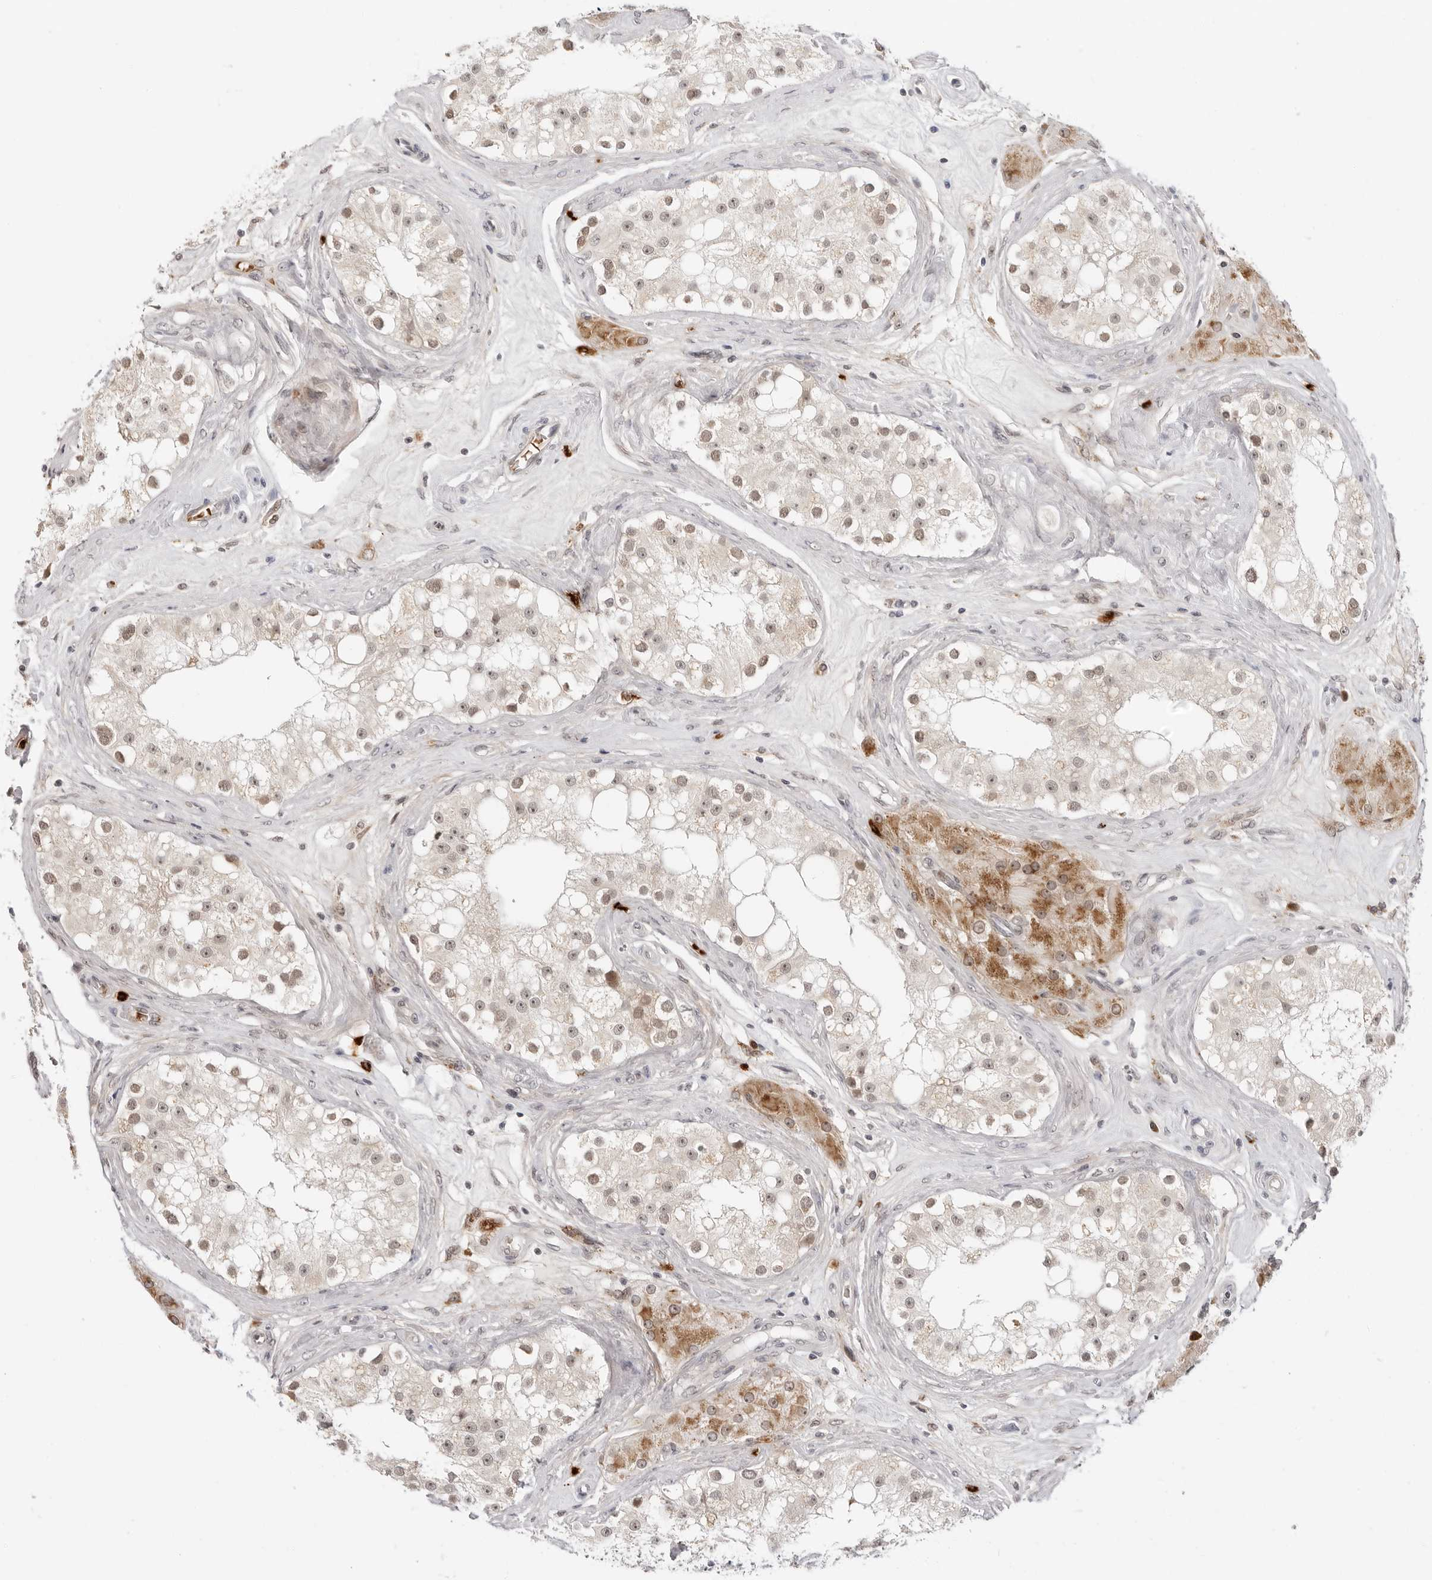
{"staining": {"intensity": "weak", "quantity": ">75%", "location": "cytoplasmic/membranous,nuclear"}, "tissue": "testis", "cell_type": "Cells in seminiferous ducts", "image_type": "normal", "snomed": [{"axis": "morphology", "description": "Normal tissue, NOS"}, {"axis": "topography", "description": "Testis"}], "caption": "This micrograph displays immunohistochemistry (IHC) staining of unremarkable human testis, with low weak cytoplasmic/membranous,nuclear positivity in about >75% of cells in seminiferous ducts.", "gene": "SUGCT", "patient": {"sex": "male", "age": 84}}